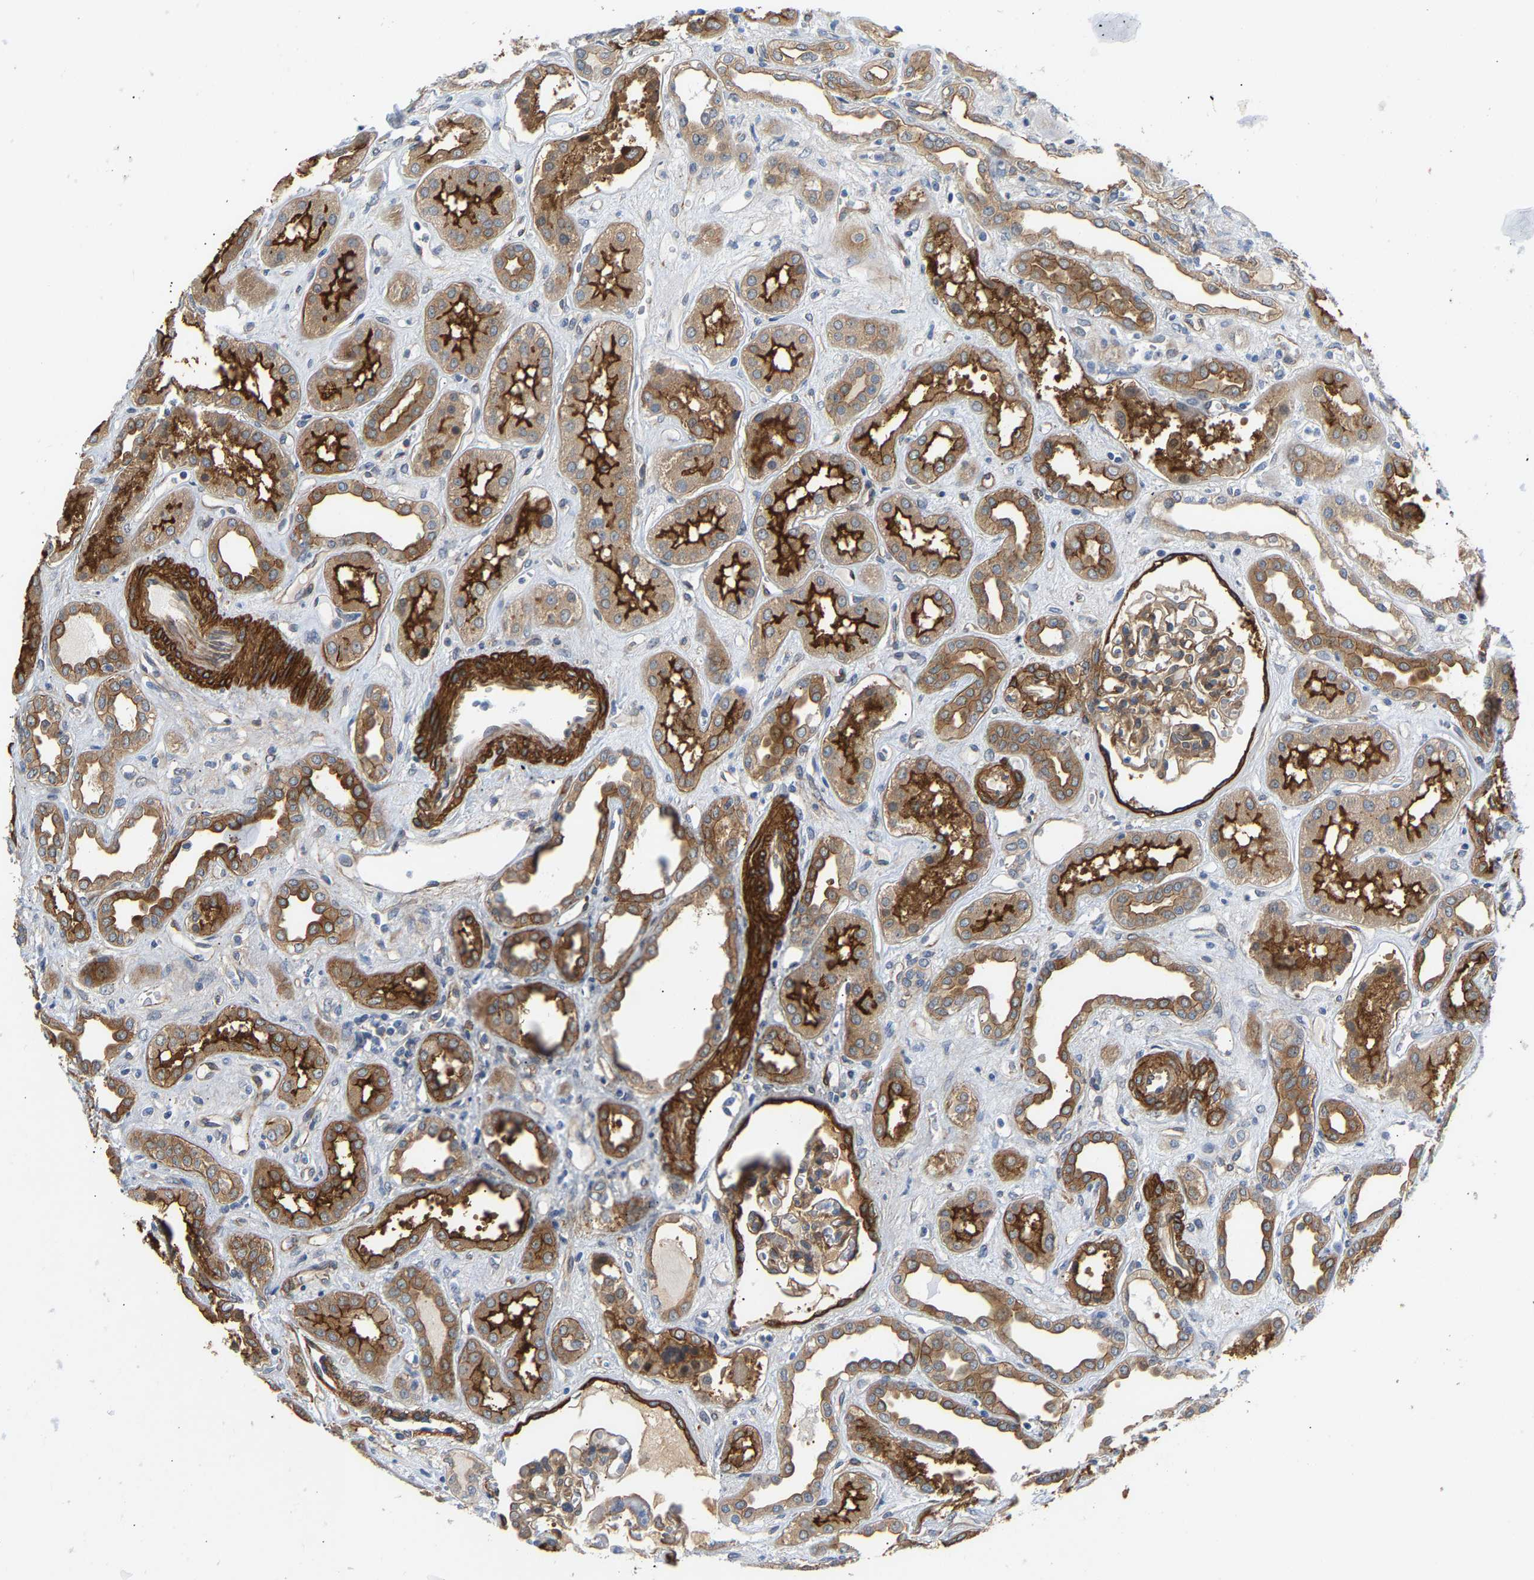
{"staining": {"intensity": "strong", "quantity": "<25%", "location": "cytoplasmic/membranous"}, "tissue": "kidney", "cell_type": "Cells in glomeruli", "image_type": "normal", "snomed": [{"axis": "morphology", "description": "Normal tissue, NOS"}, {"axis": "topography", "description": "Kidney"}], "caption": "Human kidney stained for a protein (brown) displays strong cytoplasmic/membranous positive expression in approximately <25% of cells in glomeruli.", "gene": "PAWR", "patient": {"sex": "male", "age": 59}}